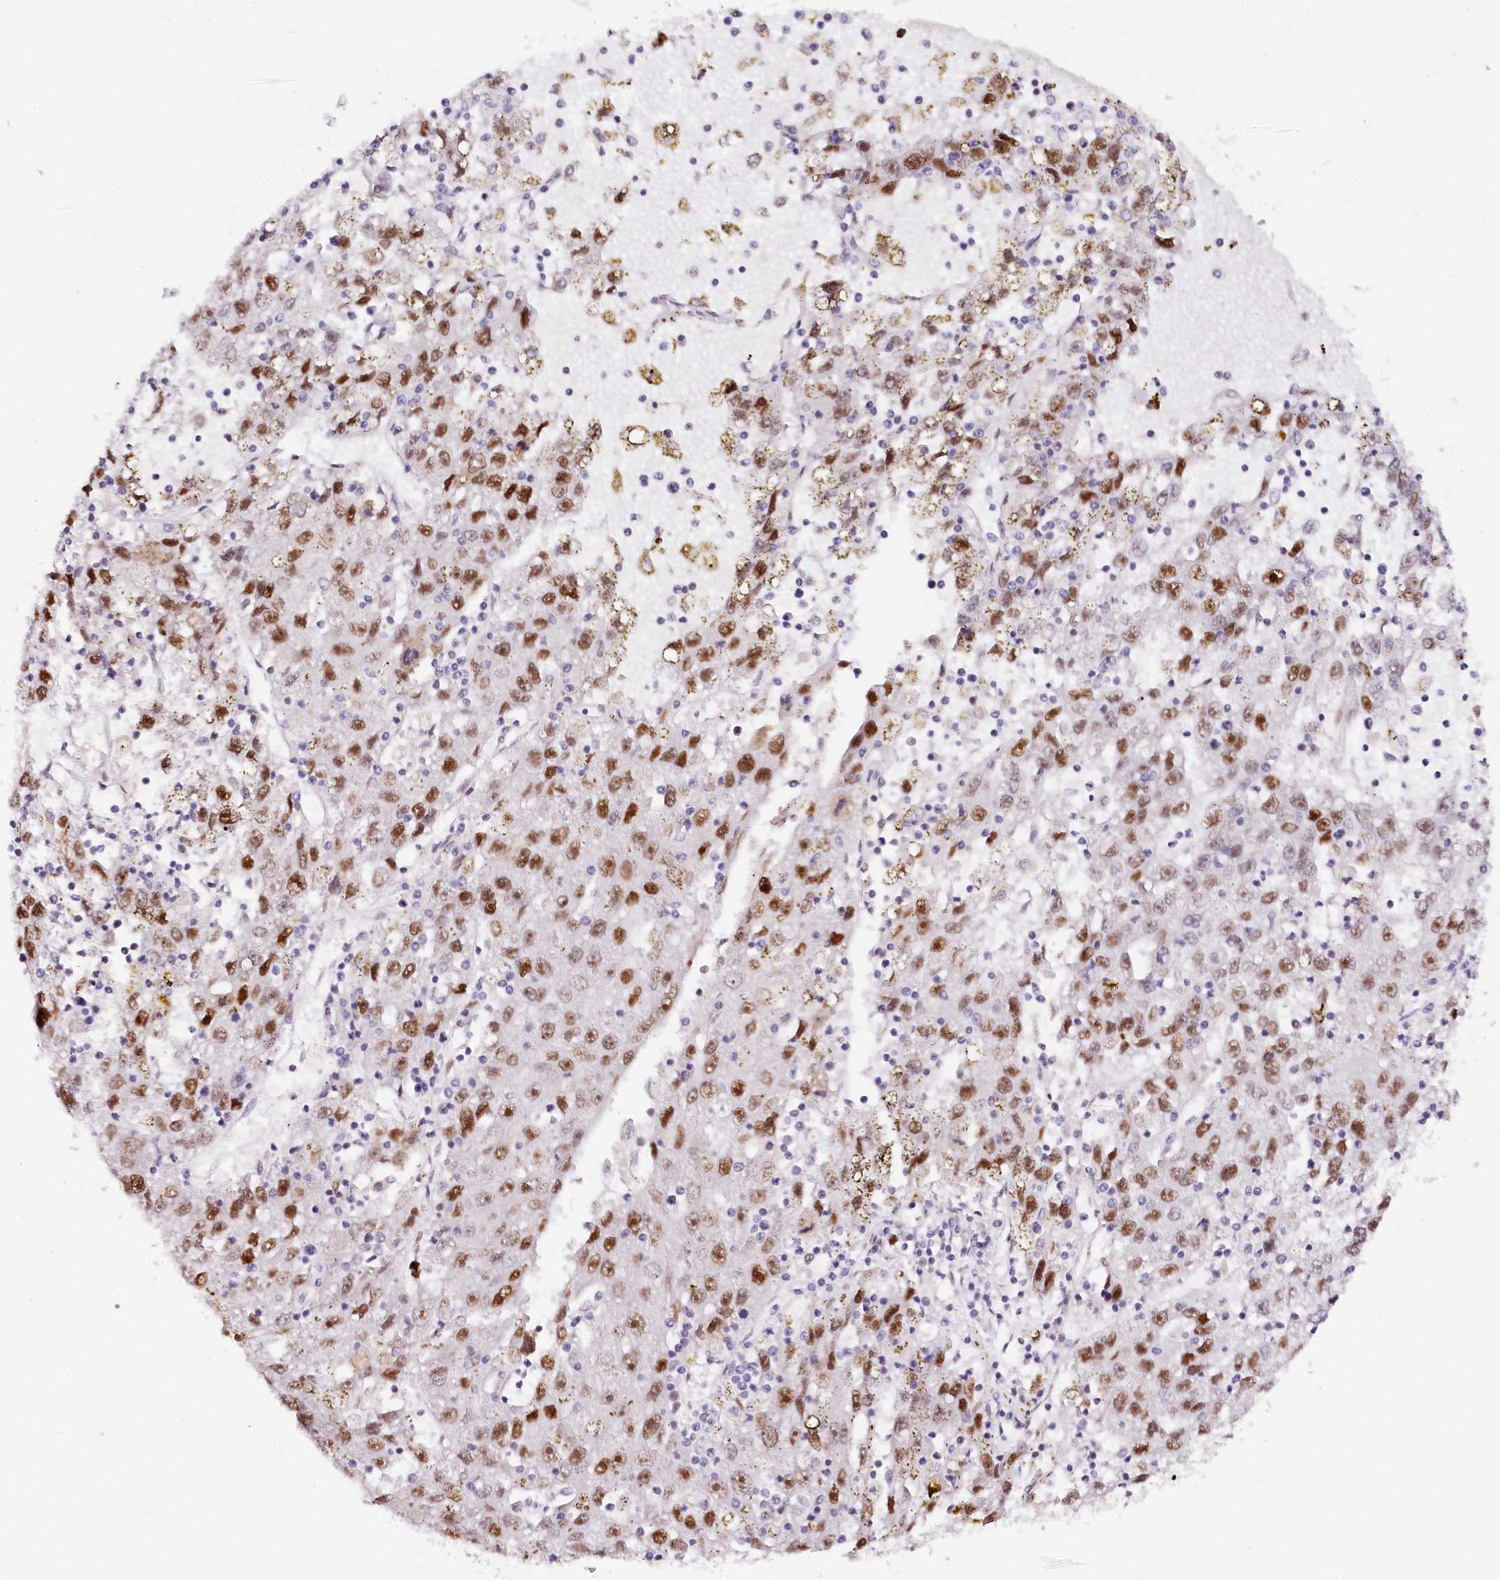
{"staining": {"intensity": "moderate", "quantity": ">75%", "location": "nuclear"}, "tissue": "liver cancer", "cell_type": "Tumor cells", "image_type": "cancer", "snomed": [{"axis": "morphology", "description": "Carcinoma, Hepatocellular, NOS"}, {"axis": "topography", "description": "Liver"}], "caption": "Moderate nuclear staining for a protein is appreciated in approximately >75% of tumor cells of liver cancer using immunohistochemistry (IHC).", "gene": "TP53", "patient": {"sex": "male", "age": 49}}